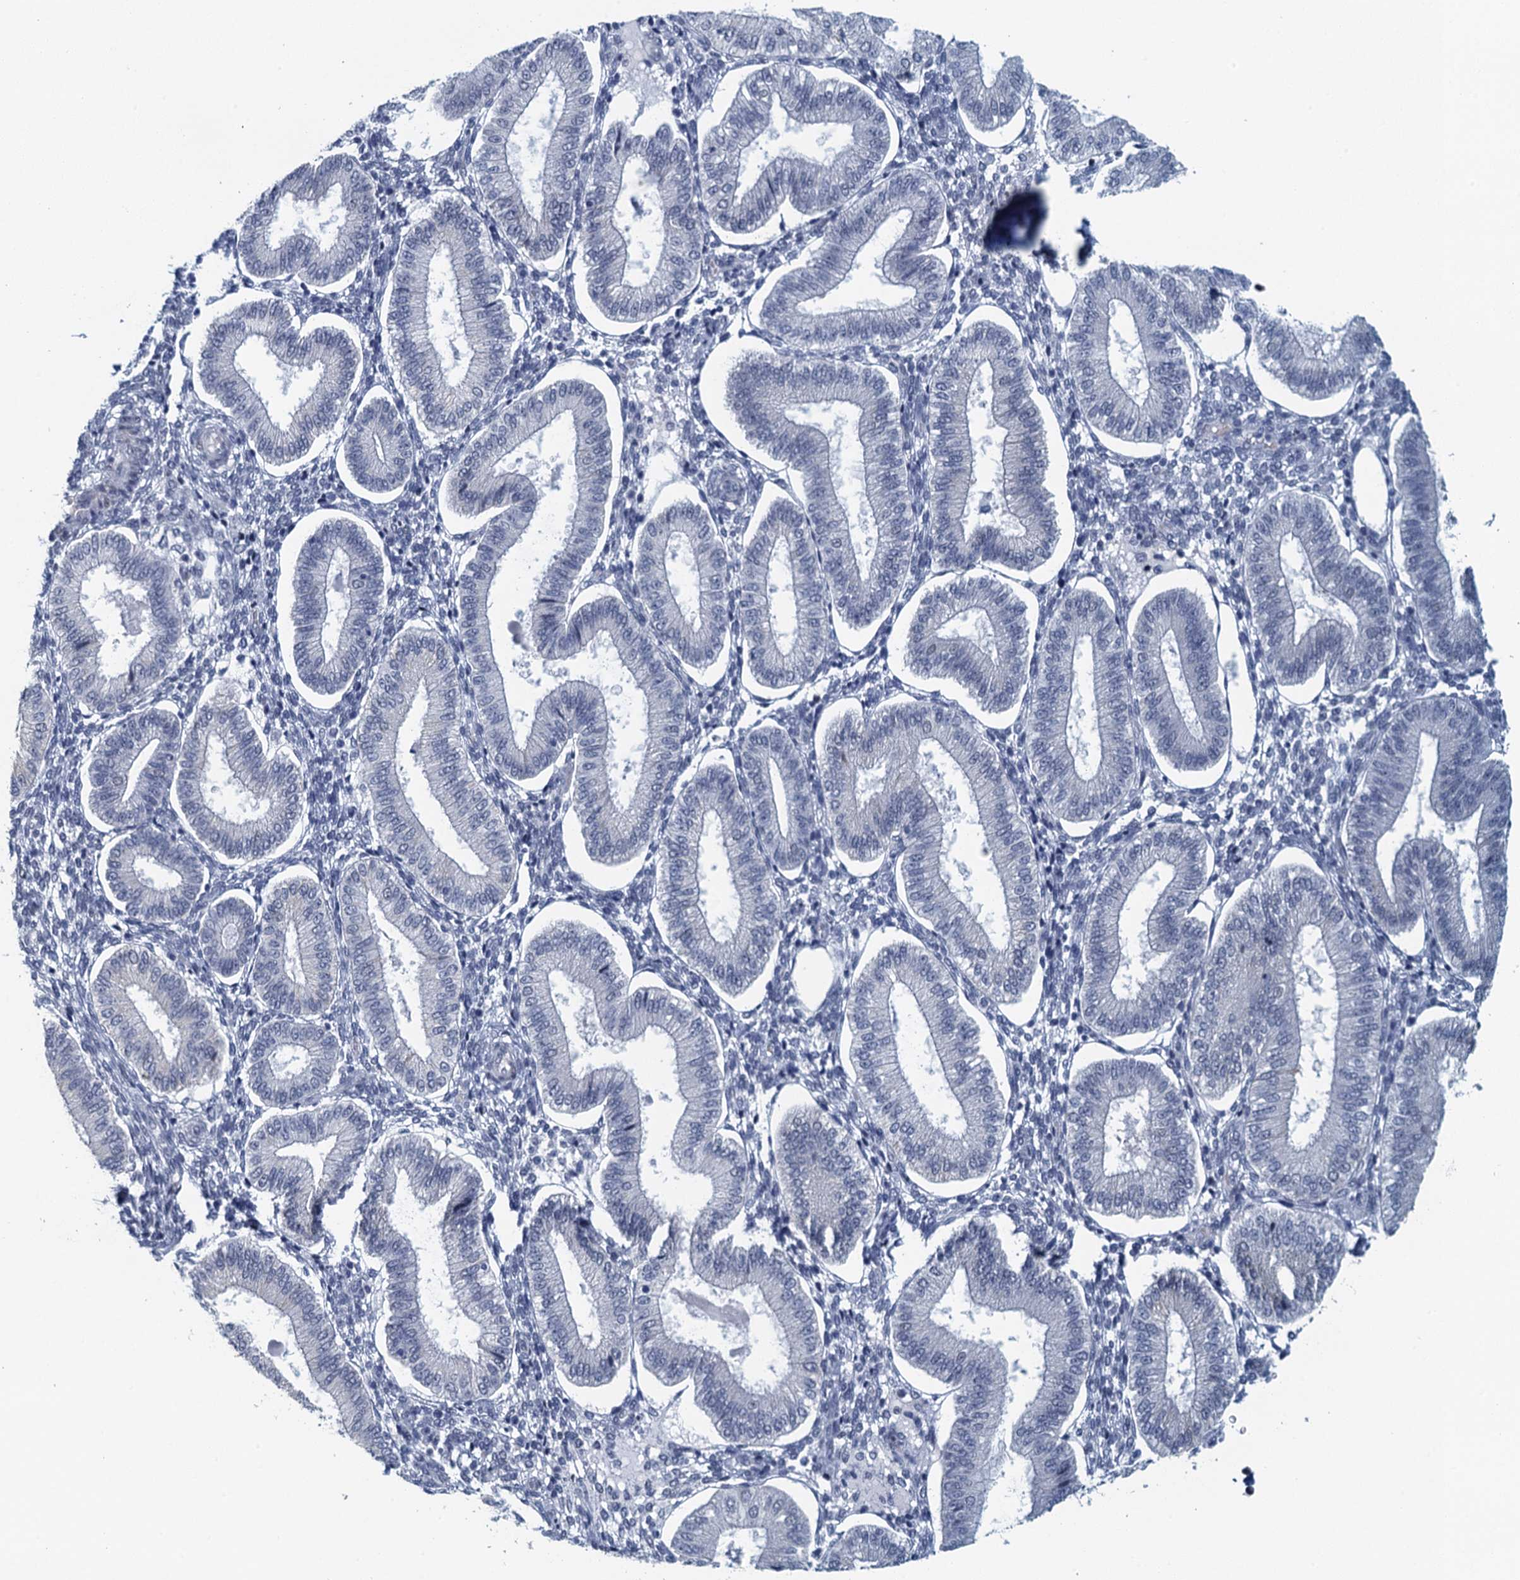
{"staining": {"intensity": "moderate", "quantity": "<25%", "location": "nuclear"}, "tissue": "endometrium", "cell_type": "Cells in endometrial stroma", "image_type": "normal", "snomed": [{"axis": "morphology", "description": "Normal tissue, NOS"}, {"axis": "topography", "description": "Endometrium"}], "caption": "IHC staining of benign endometrium, which demonstrates low levels of moderate nuclear positivity in approximately <25% of cells in endometrial stroma indicating moderate nuclear protein positivity. The staining was performed using DAB (3,3'-diaminobenzidine) (brown) for protein detection and nuclei were counterstained in hematoxylin (blue).", "gene": "TTLL9", "patient": {"sex": "female", "age": 39}}